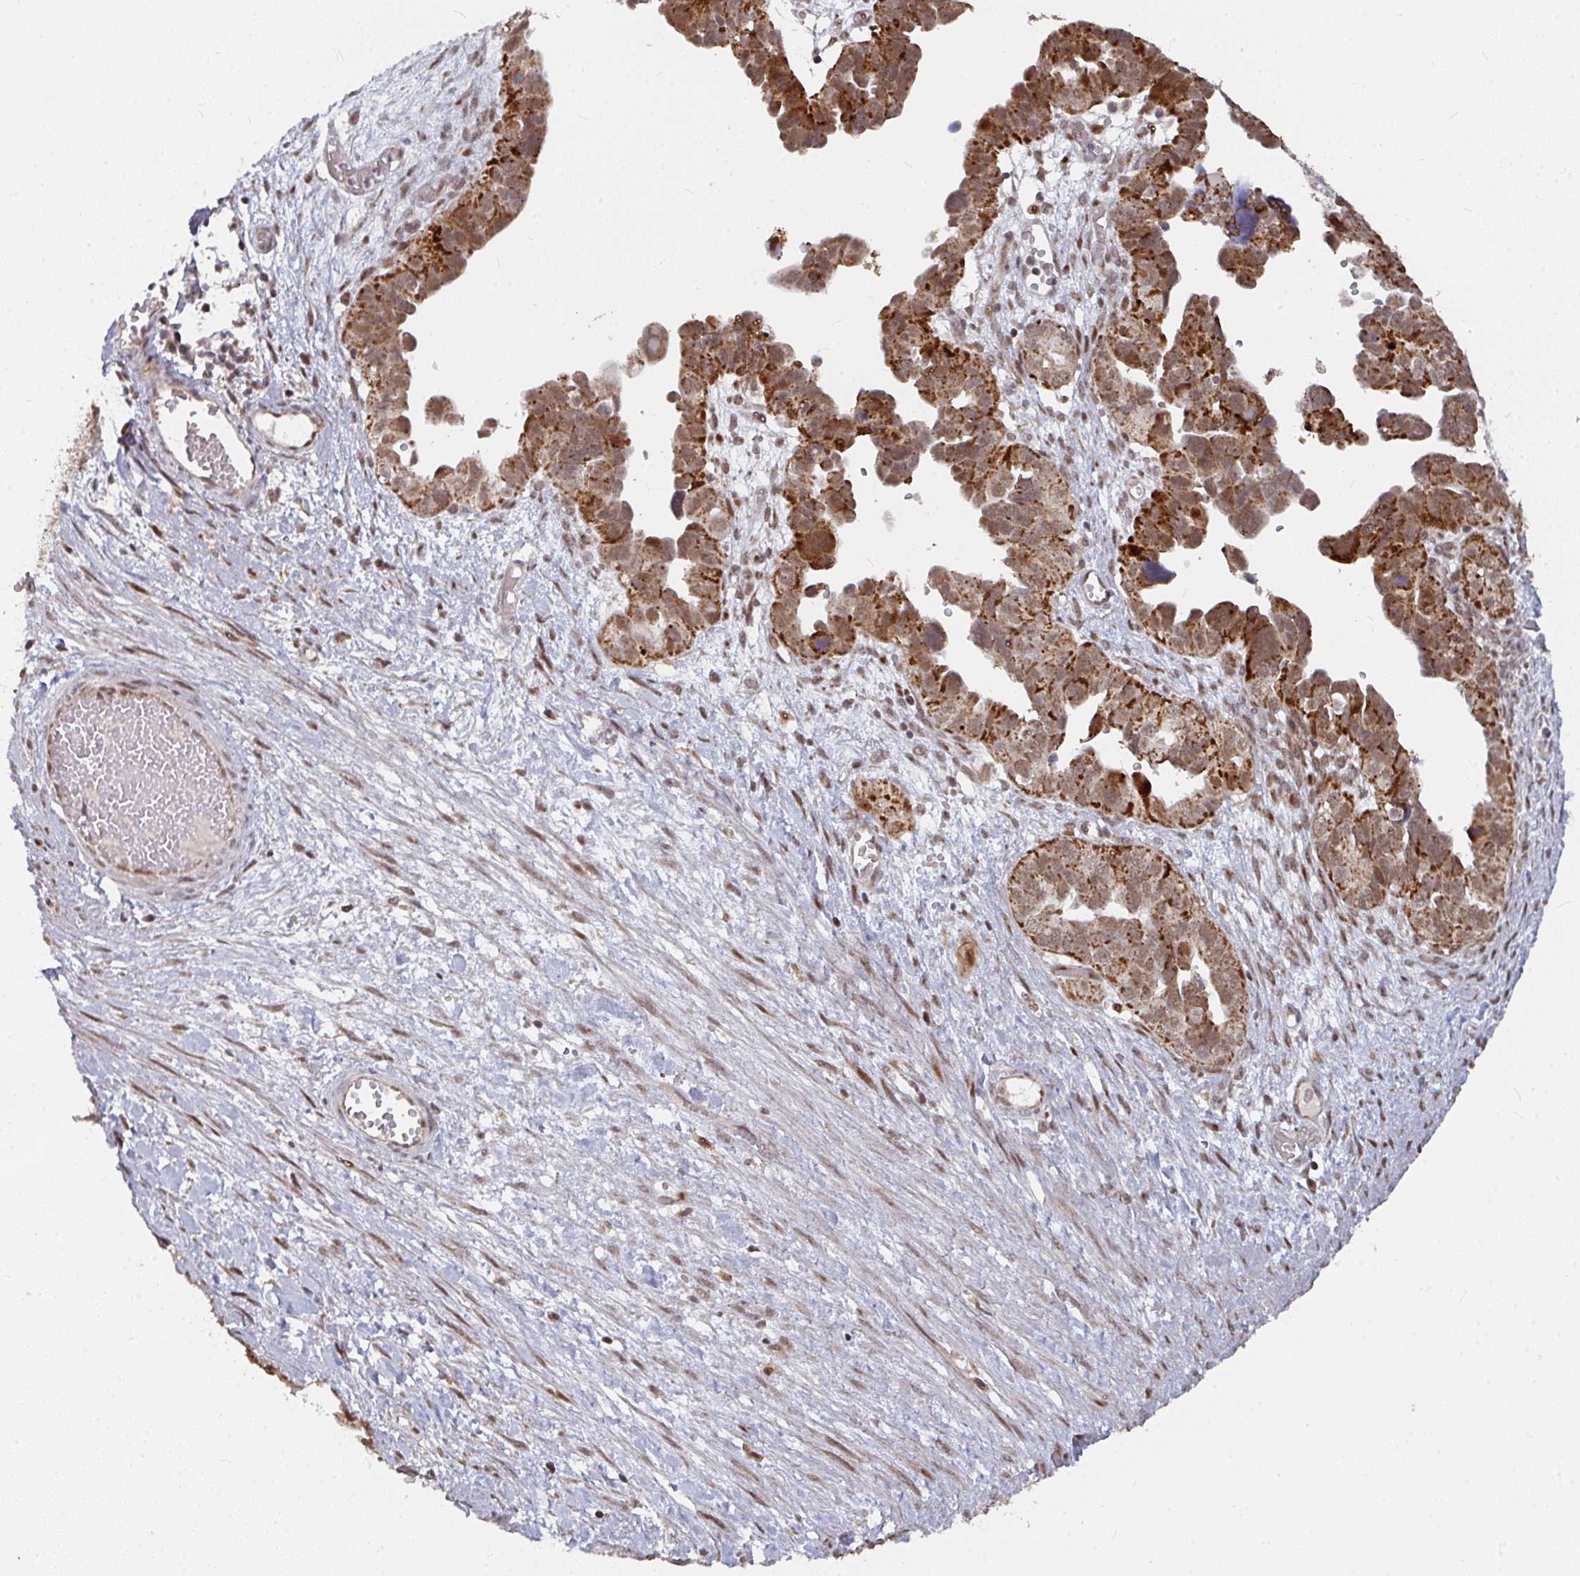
{"staining": {"intensity": "strong", "quantity": ">75%", "location": "cytoplasmic/membranous,nuclear"}, "tissue": "ovarian cancer", "cell_type": "Tumor cells", "image_type": "cancer", "snomed": [{"axis": "morphology", "description": "Cystadenocarcinoma, serous, NOS"}, {"axis": "topography", "description": "Ovary"}], "caption": "Protein staining reveals strong cytoplasmic/membranous and nuclear positivity in approximately >75% of tumor cells in ovarian serous cystadenocarcinoma.", "gene": "RBBP5", "patient": {"sex": "female", "age": 64}}